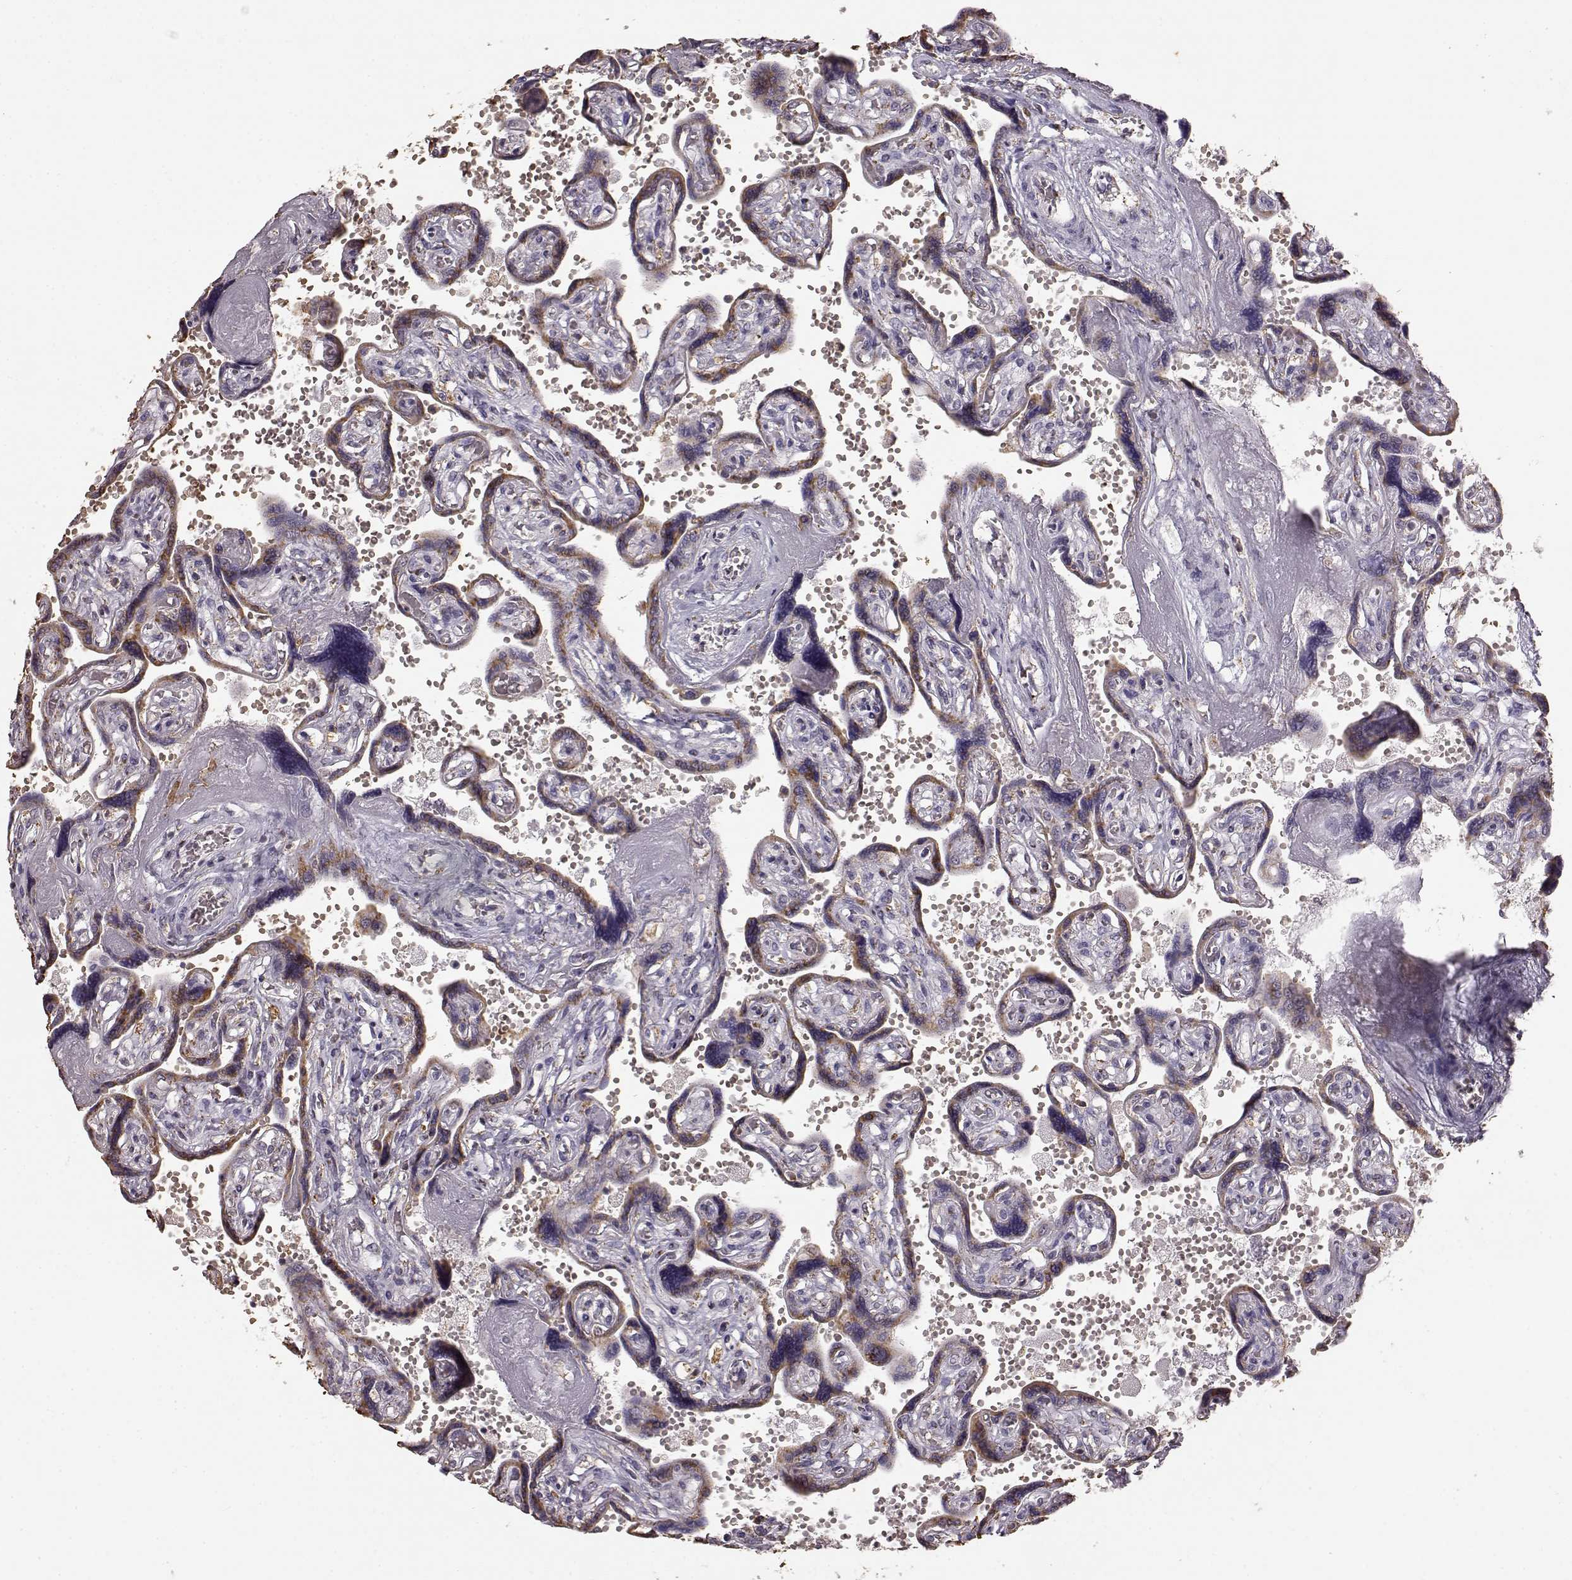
{"staining": {"intensity": "weak", "quantity": "<25%", "location": "cytoplasmic/membranous"}, "tissue": "placenta", "cell_type": "Decidual cells", "image_type": "normal", "snomed": [{"axis": "morphology", "description": "Normal tissue, NOS"}, {"axis": "topography", "description": "Placenta"}], "caption": "A photomicrograph of placenta stained for a protein shows no brown staining in decidual cells. The staining is performed using DAB brown chromogen with nuclei counter-stained in using hematoxylin.", "gene": "GABRG3", "patient": {"sex": "female", "age": 32}}